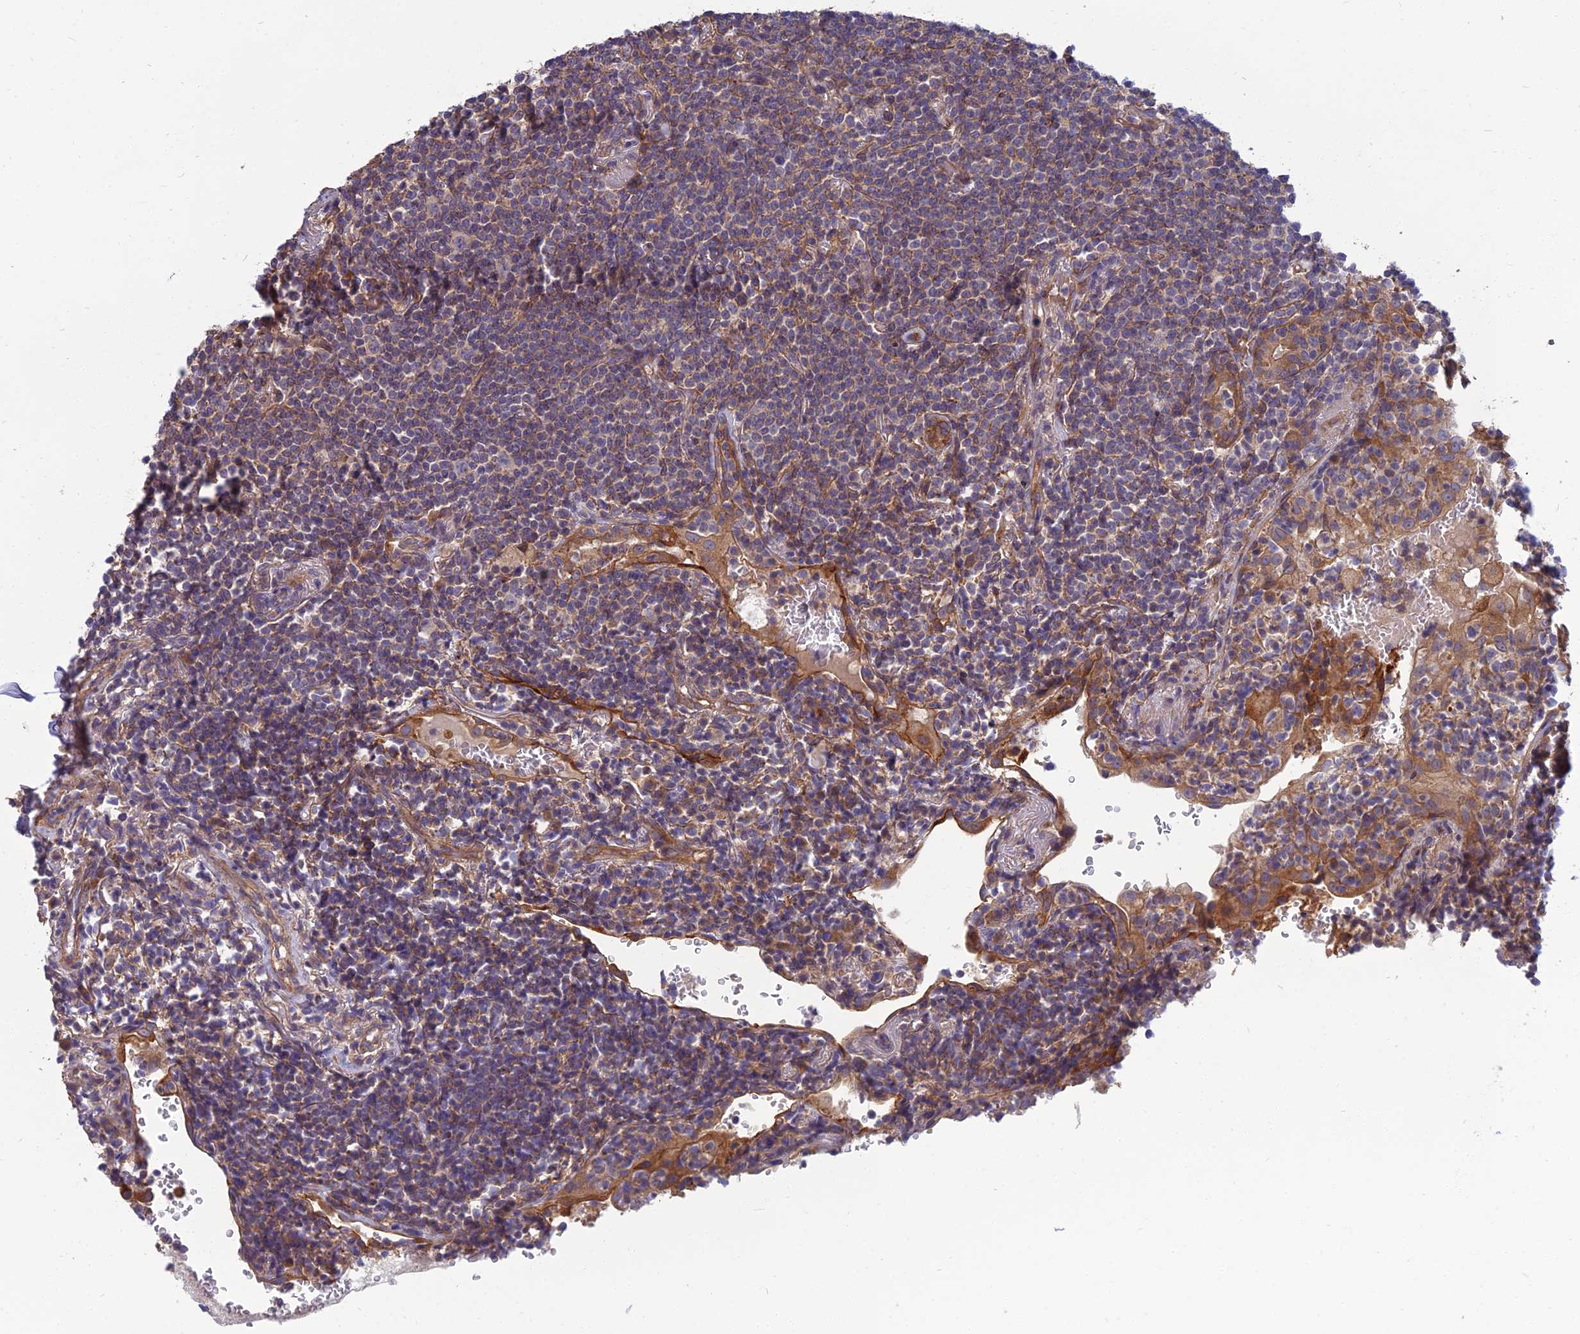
{"staining": {"intensity": "weak", "quantity": "25%-75%", "location": "cytoplasmic/membranous"}, "tissue": "lymphoma", "cell_type": "Tumor cells", "image_type": "cancer", "snomed": [{"axis": "morphology", "description": "Malignant lymphoma, non-Hodgkin's type, Low grade"}, {"axis": "topography", "description": "Lung"}], "caption": "Immunohistochemical staining of human low-grade malignant lymphoma, non-Hodgkin's type reveals low levels of weak cytoplasmic/membranous protein expression in approximately 25%-75% of tumor cells.", "gene": "WDR24", "patient": {"sex": "female", "age": 71}}